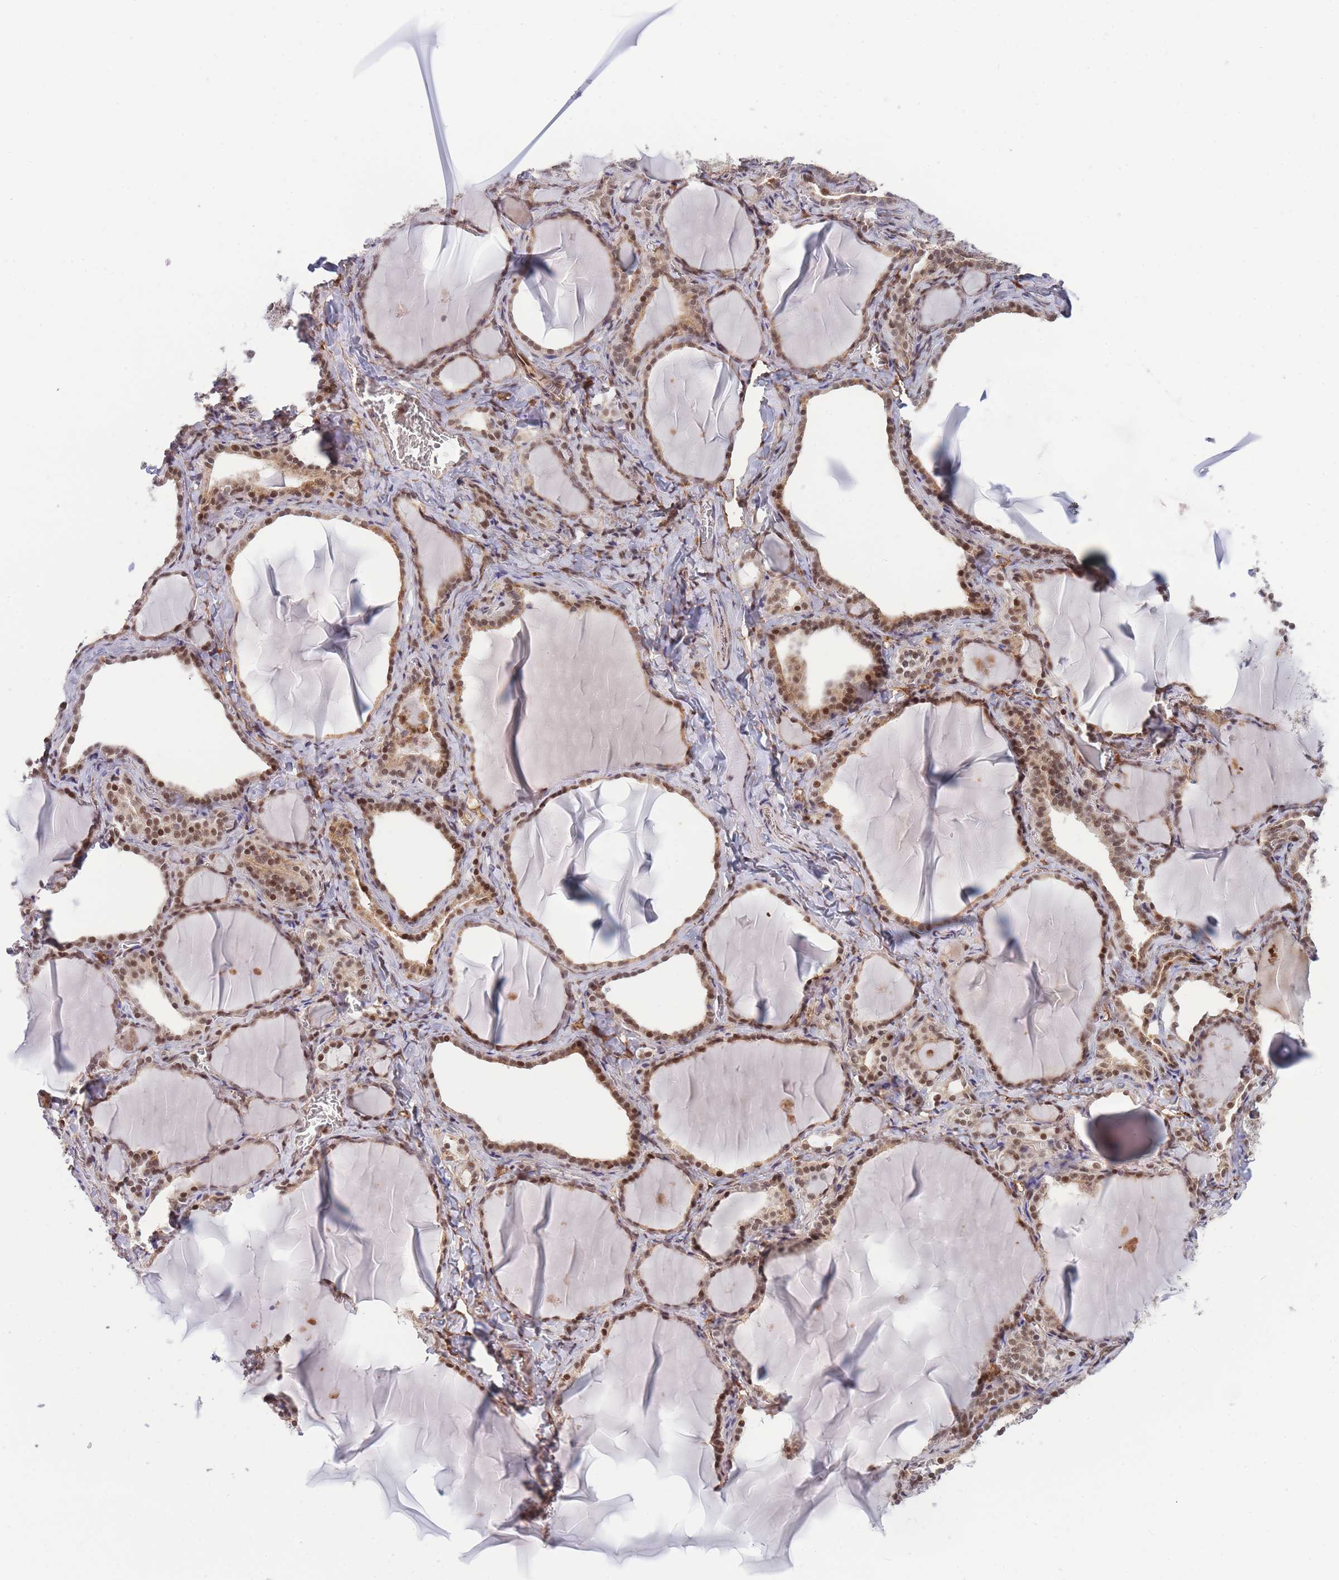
{"staining": {"intensity": "moderate", "quantity": ">75%", "location": "cytoplasmic/membranous,nuclear"}, "tissue": "thyroid gland", "cell_type": "Glandular cells", "image_type": "normal", "snomed": [{"axis": "morphology", "description": "Normal tissue, NOS"}, {"axis": "topography", "description": "Thyroid gland"}], "caption": "Thyroid gland stained for a protein displays moderate cytoplasmic/membranous,nuclear positivity in glandular cells. The protein is stained brown, and the nuclei are stained in blue (DAB IHC with brightfield microscopy, high magnification).", "gene": "BOD1L1", "patient": {"sex": "female", "age": 42}}